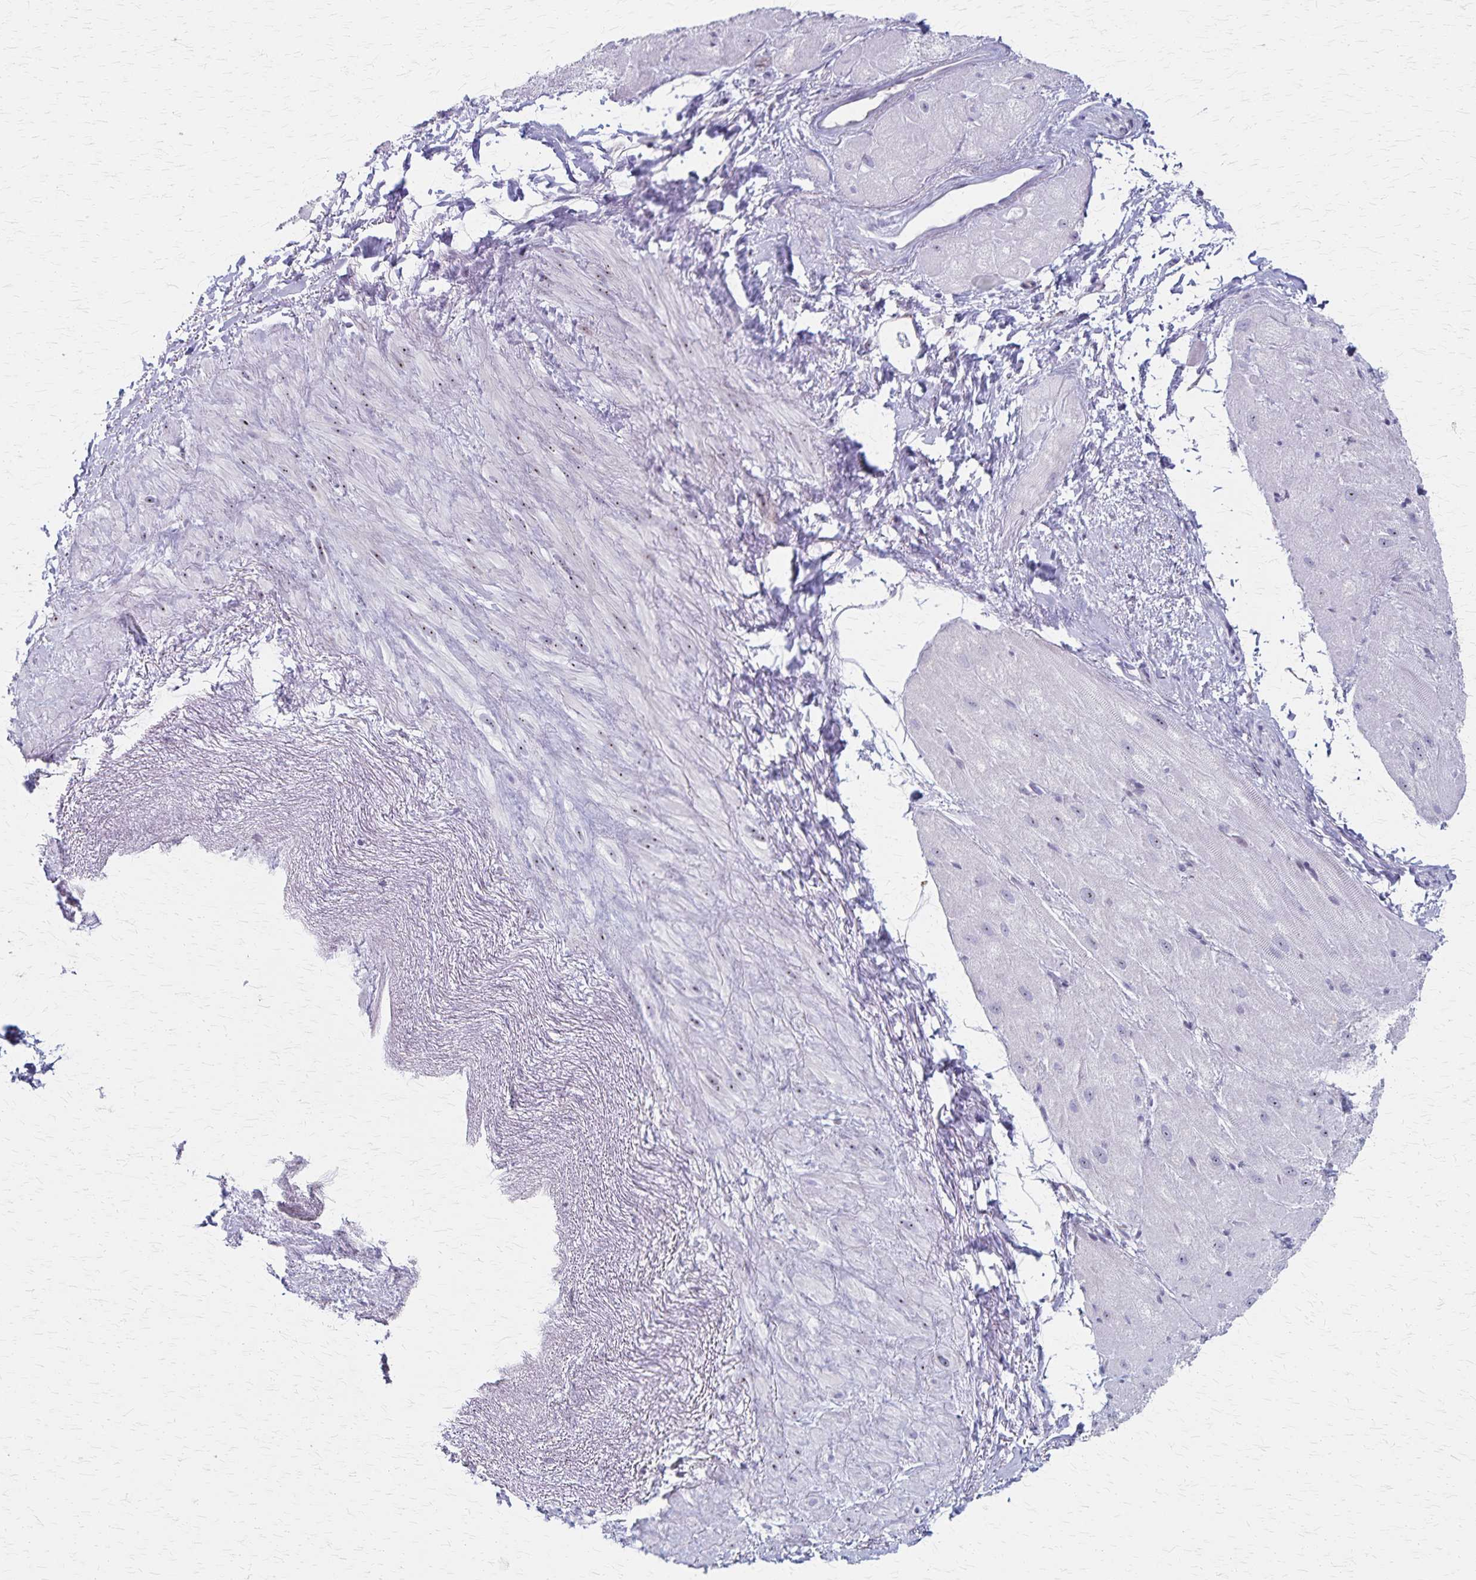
{"staining": {"intensity": "weak", "quantity": "<25%", "location": "nuclear"}, "tissue": "heart muscle", "cell_type": "Cardiomyocytes", "image_type": "normal", "snomed": [{"axis": "morphology", "description": "Normal tissue, NOS"}, {"axis": "topography", "description": "Heart"}], "caption": "IHC micrograph of normal heart muscle: human heart muscle stained with DAB (3,3'-diaminobenzidine) demonstrates no significant protein staining in cardiomyocytes.", "gene": "DLK2", "patient": {"sex": "male", "age": 62}}